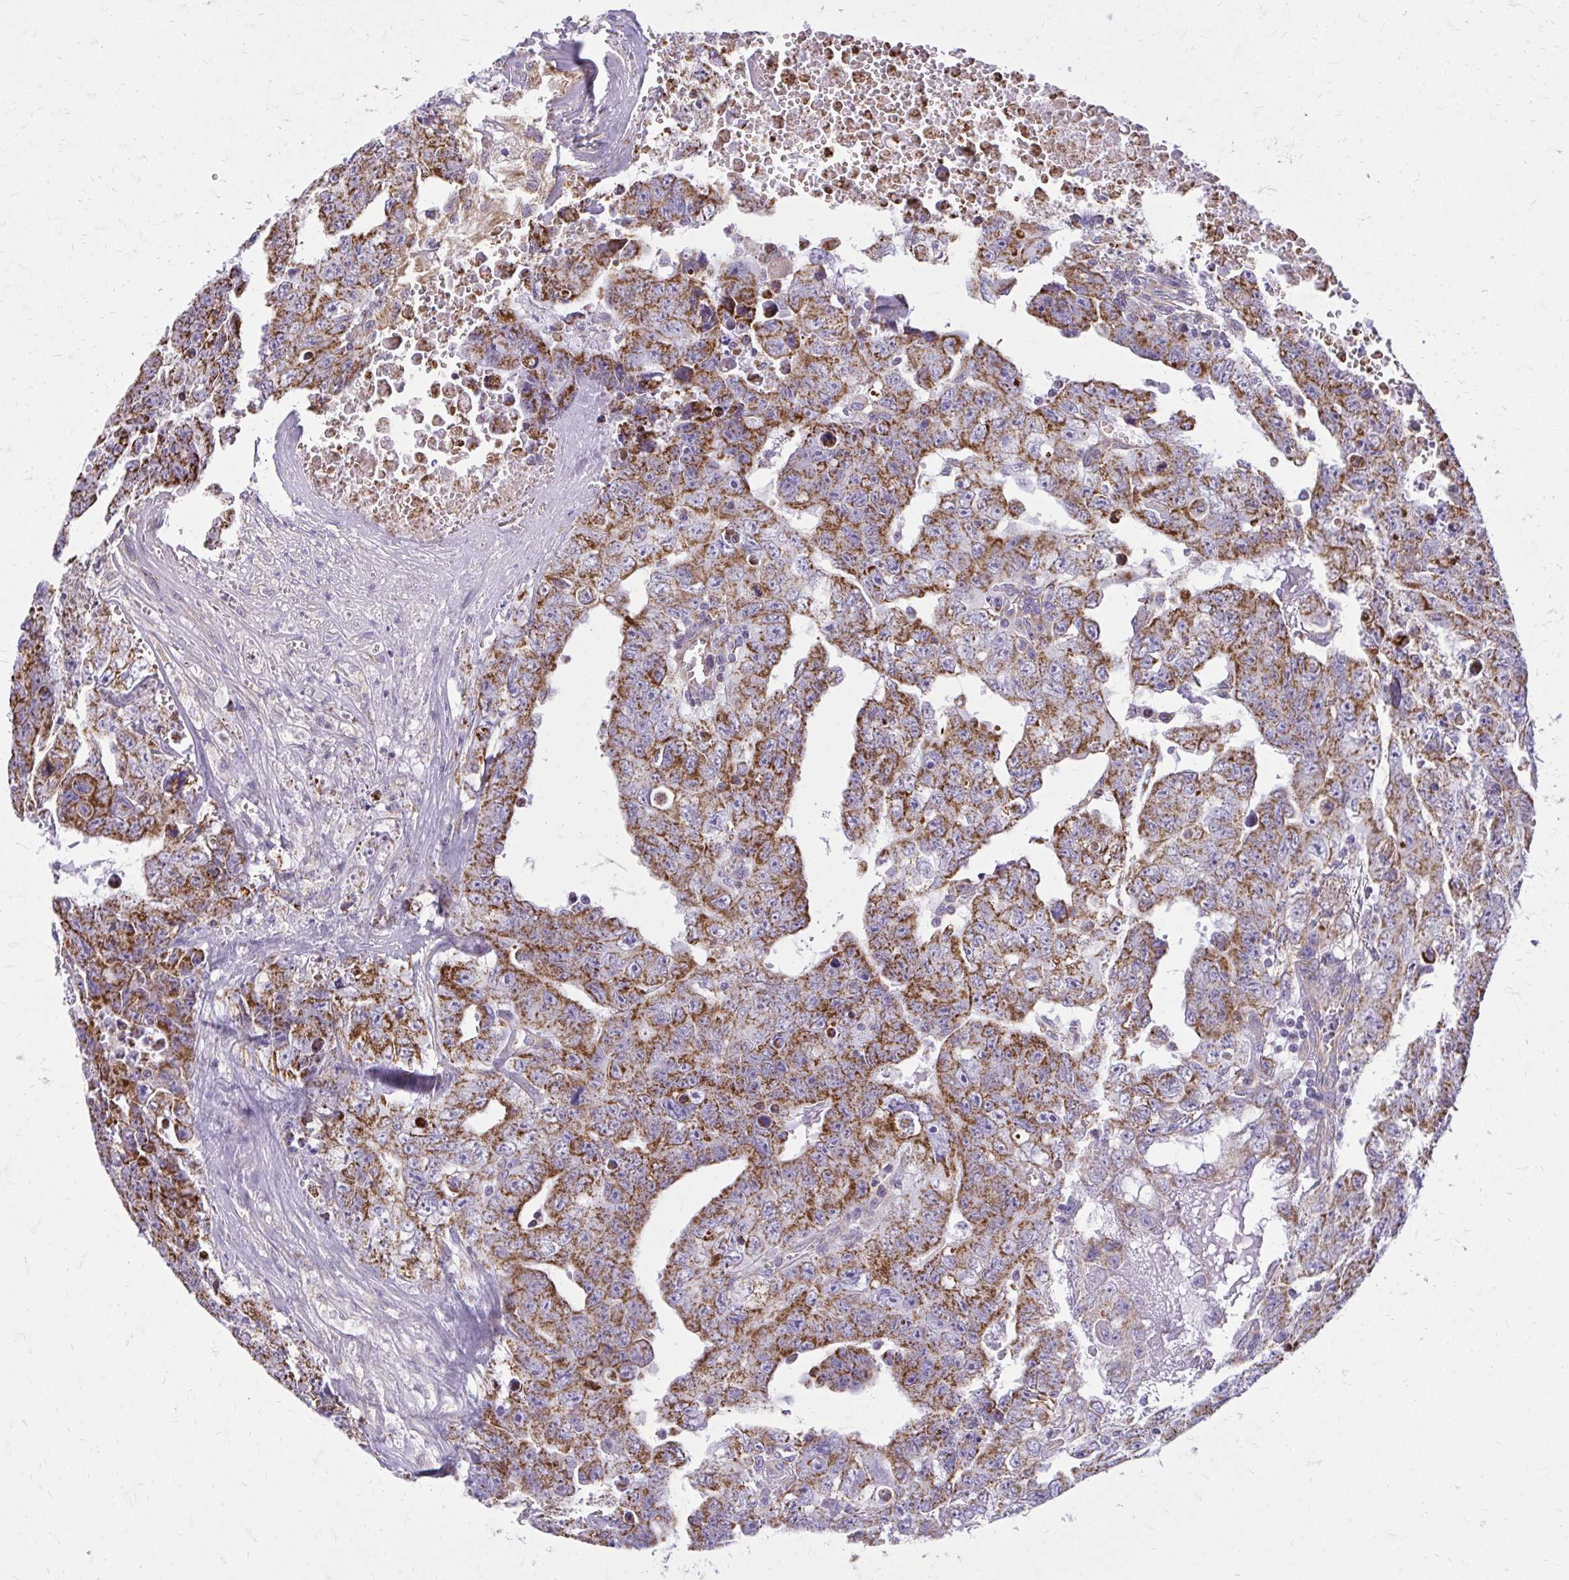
{"staining": {"intensity": "strong", "quantity": ">75%", "location": "cytoplasmic/membranous"}, "tissue": "testis cancer", "cell_type": "Tumor cells", "image_type": "cancer", "snomed": [{"axis": "morphology", "description": "Carcinoma, Embryonal, NOS"}, {"axis": "topography", "description": "Testis"}], "caption": "A photomicrograph showing strong cytoplasmic/membranous positivity in about >75% of tumor cells in testis embryonal carcinoma, as visualized by brown immunohistochemical staining.", "gene": "IFIT1", "patient": {"sex": "male", "age": 24}}